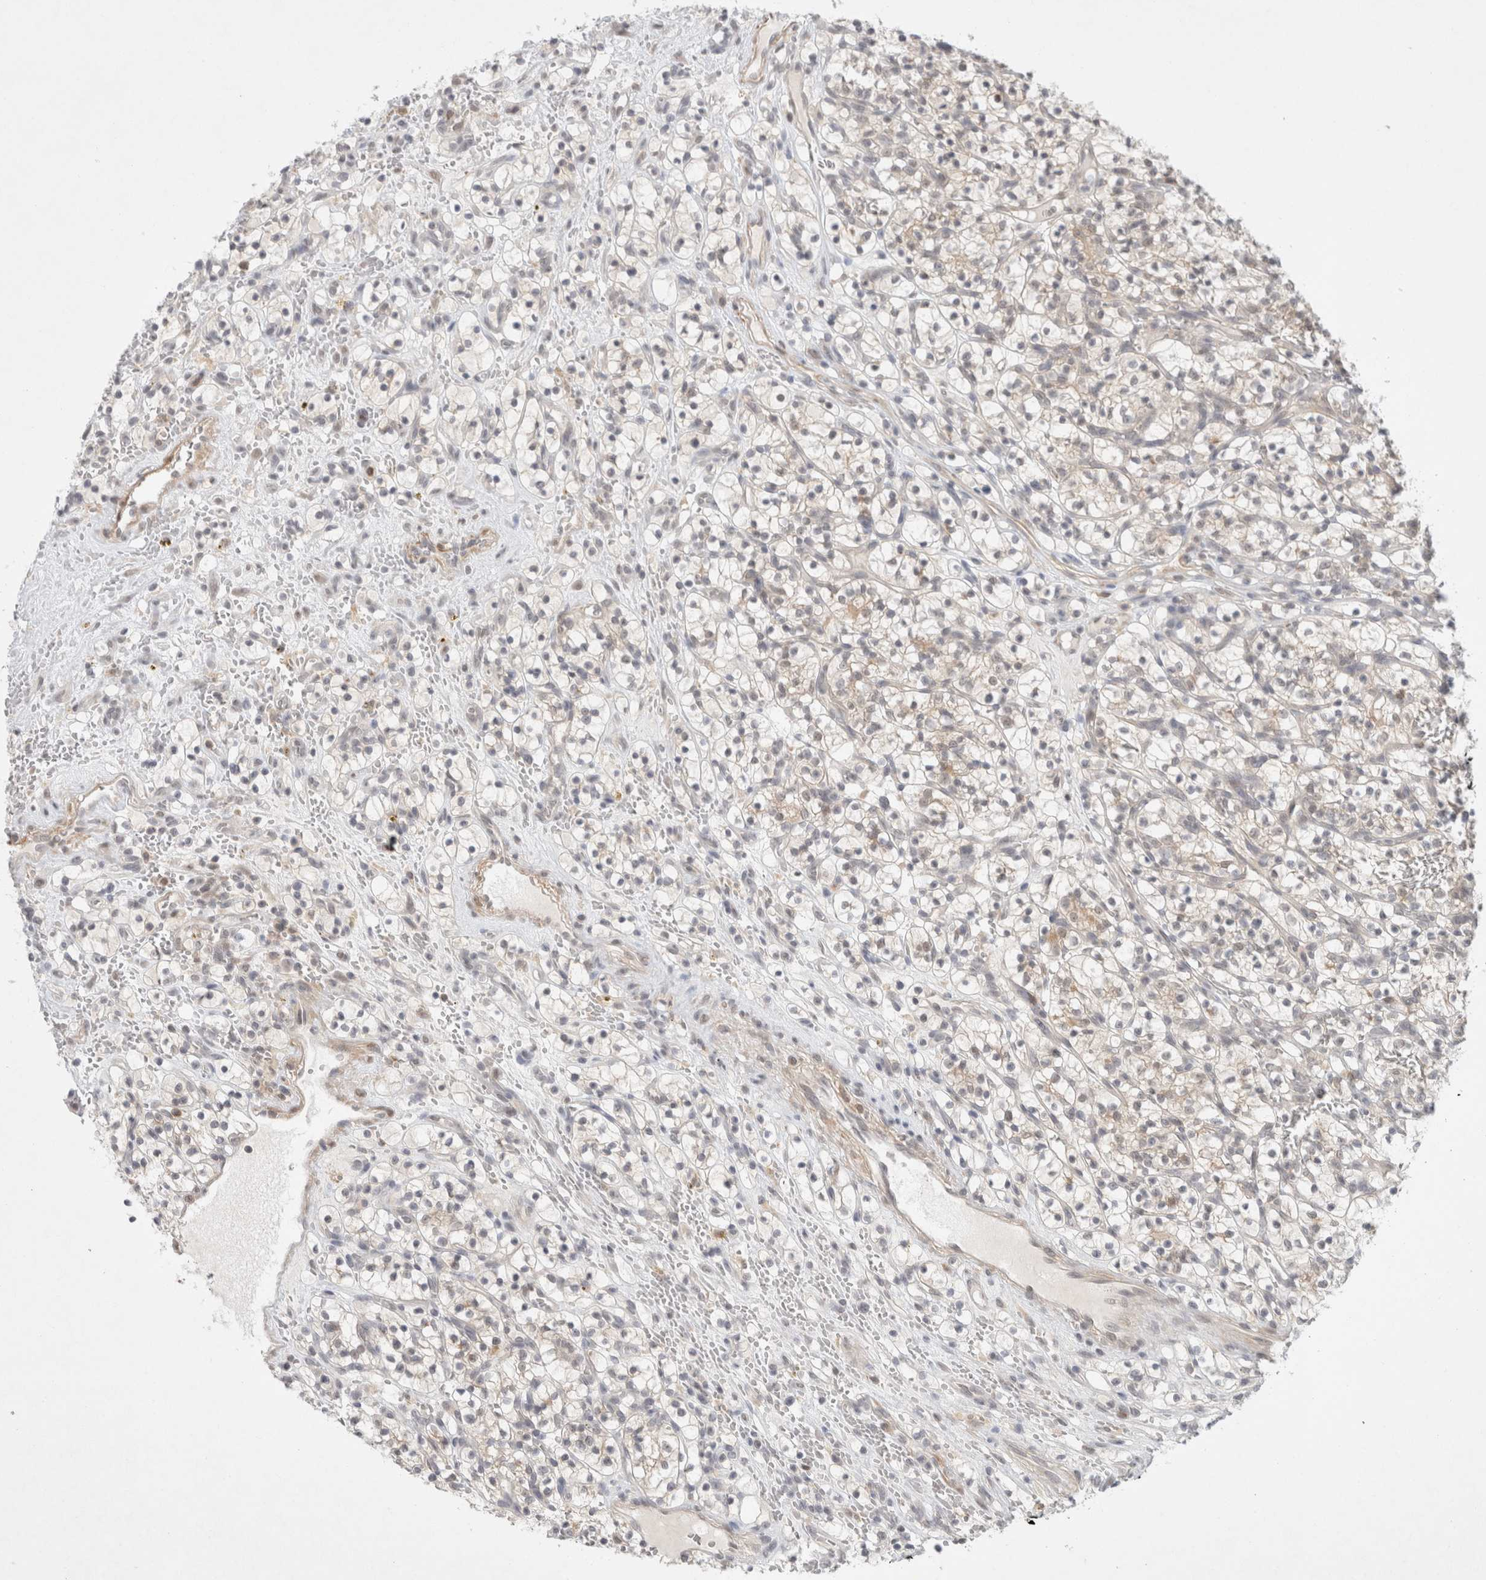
{"staining": {"intensity": "negative", "quantity": "none", "location": "none"}, "tissue": "renal cancer", "cell_type": "Tumor cells", "image_type": "cancer", "snomed": [{"axis": "morphology", "description": "Adenocarcinoma, NOS"}, {"axis": "topography", "description": "Kidney"}], "caption": "Immunohistochemical staining of human renal cancer (adenocarcinoma) exhibits no significant positivity in tumor cells. Nuclei are stained in blue.", "gene": "FBXO42", "patient": {"sex": "female", "age": 57}}